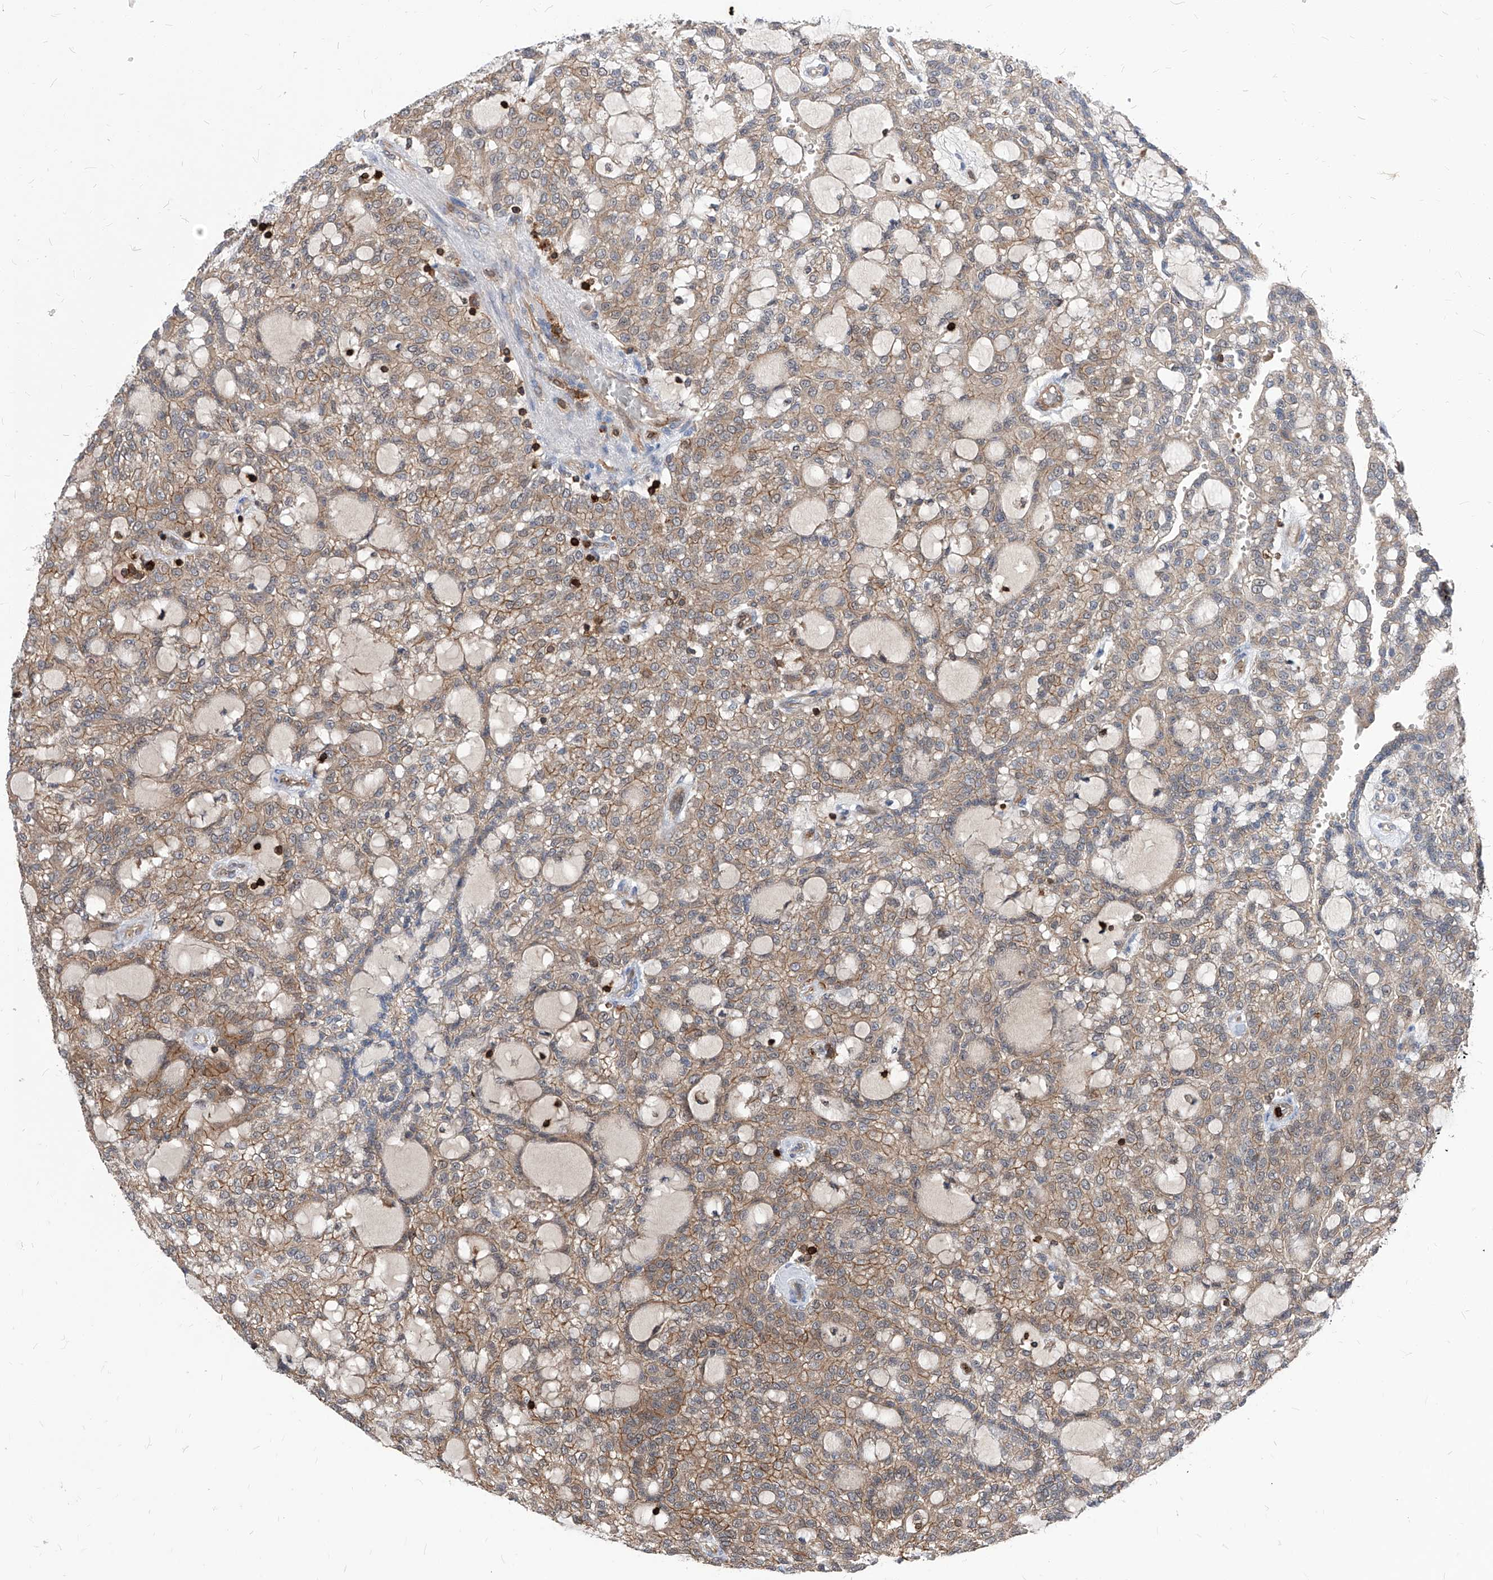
{"staining": {"intensity": "weak", "quantity": "25%-75%", "location": "cytoplasmic/membranous"}, "tissue": "renal cancer", "cell_type": "Tumor cells", "image_type": "cancer", "snomed": [{"axis": "morphology", "description": "Adenocarcinoma, NOS"}, {"axis": "topography", "description": "Kidney"}], "caption": "A photomicrograph of renal adenocarcinoma stained for a protein demonstrates weak cytoplasmic/membranous brown staining in tumor cells. Nuclei are stained in blue.", "gene": "ABRACL", "patient": {"sex": "male", "age": 63}}